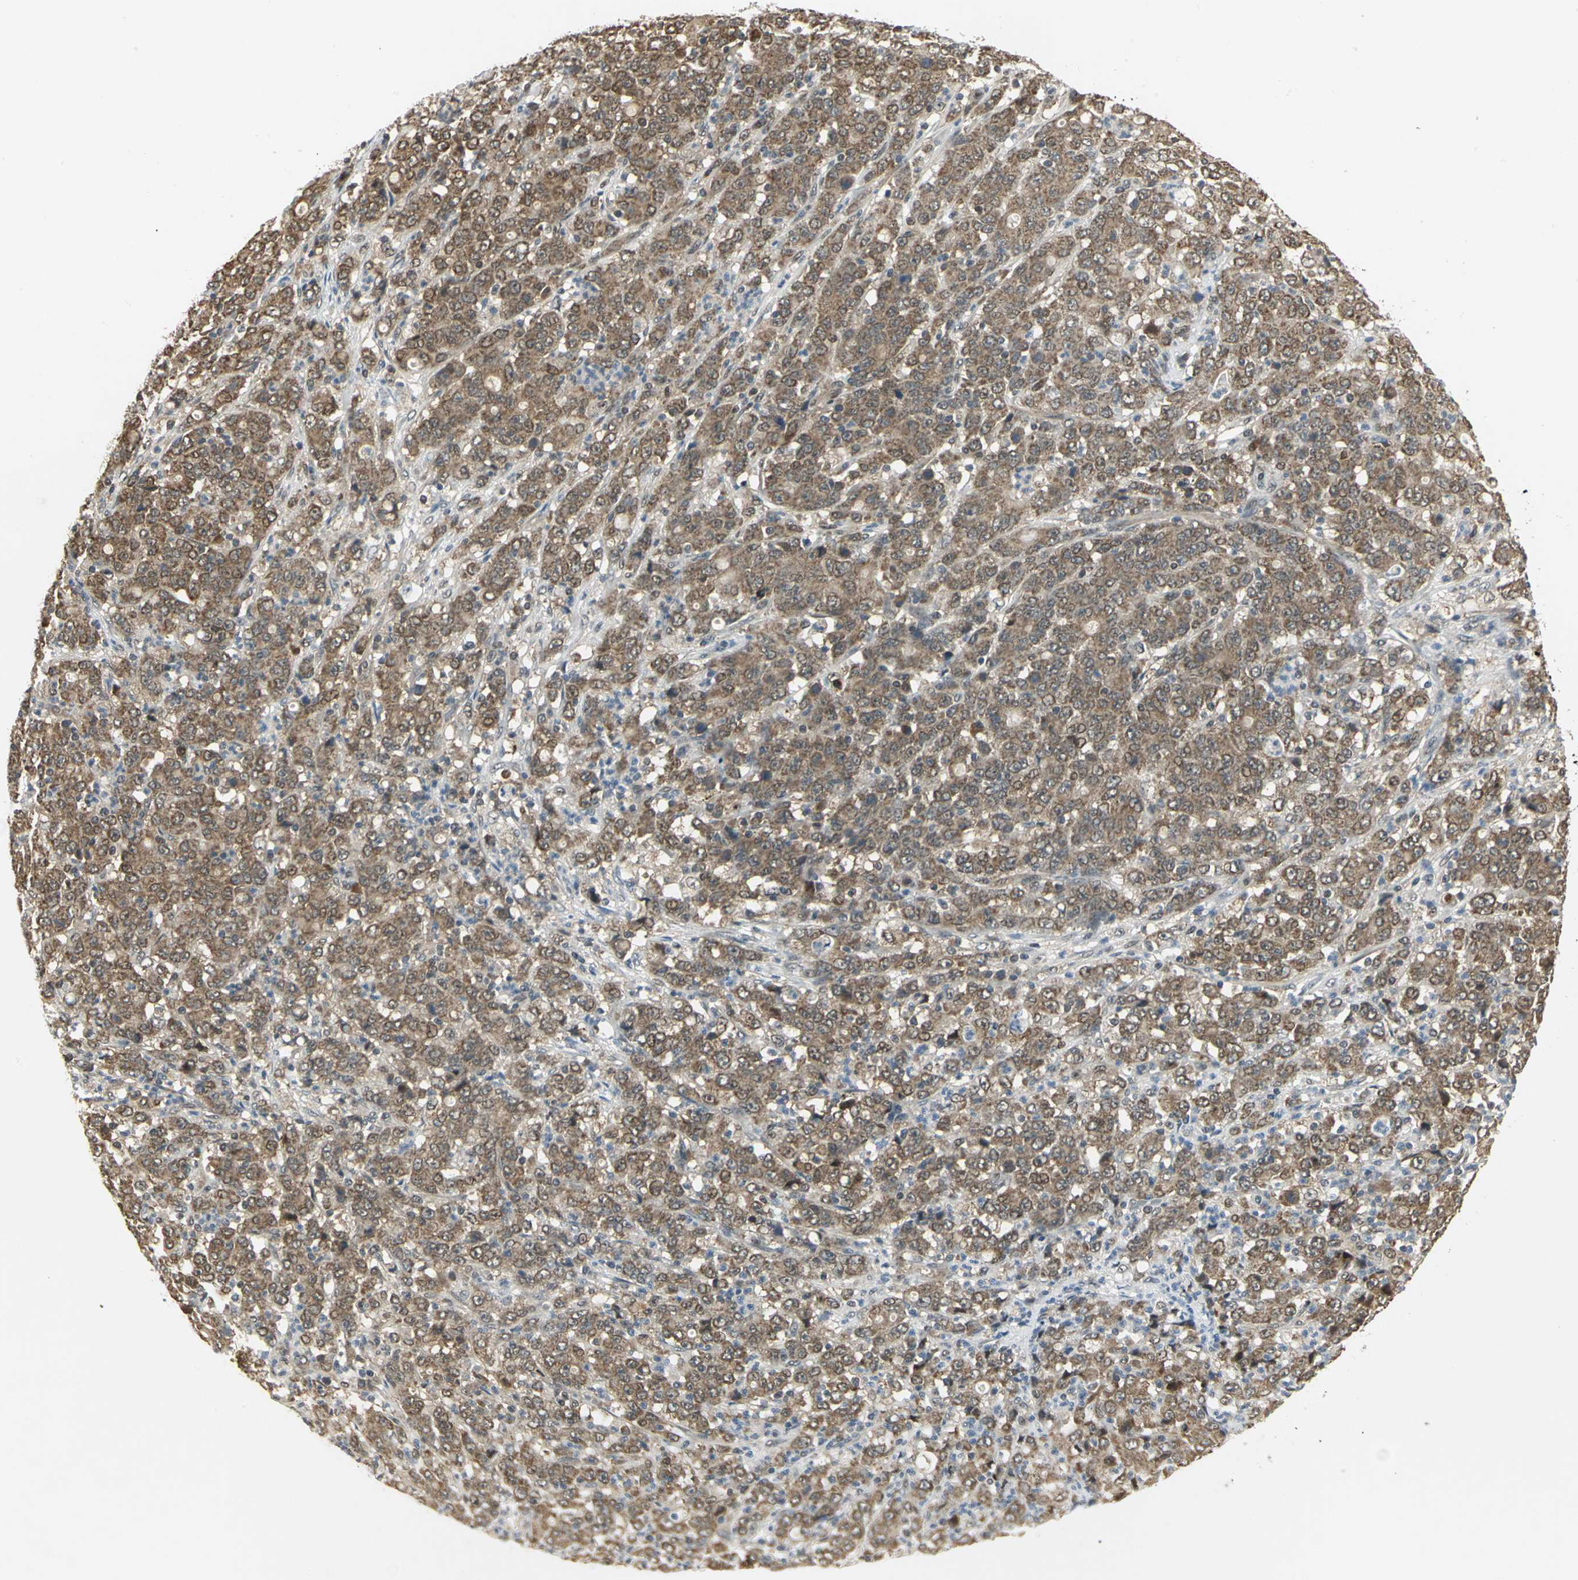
{"staining": {"intensity": "moderate", "quantity": ">75%", "location": "cytoplasmic/membranous"}, "tissue": "stomach cancer", "cell_type": "Tumor cells", "image_type": "cancer", "snomed": [{"axis": "morphology", "description": "Adenocarcinoma, NOS"}, {"axis": "topography", "description": "Stomach, lower"}], "caption": "A histopathology image of adenocarcinoma (stomach) stained for a protein reveals moderate cytoplasmic/membranous brown staining in tumor cells.", "gene": "PSMC4", "patient": {"sex": "female", "age": 71}}